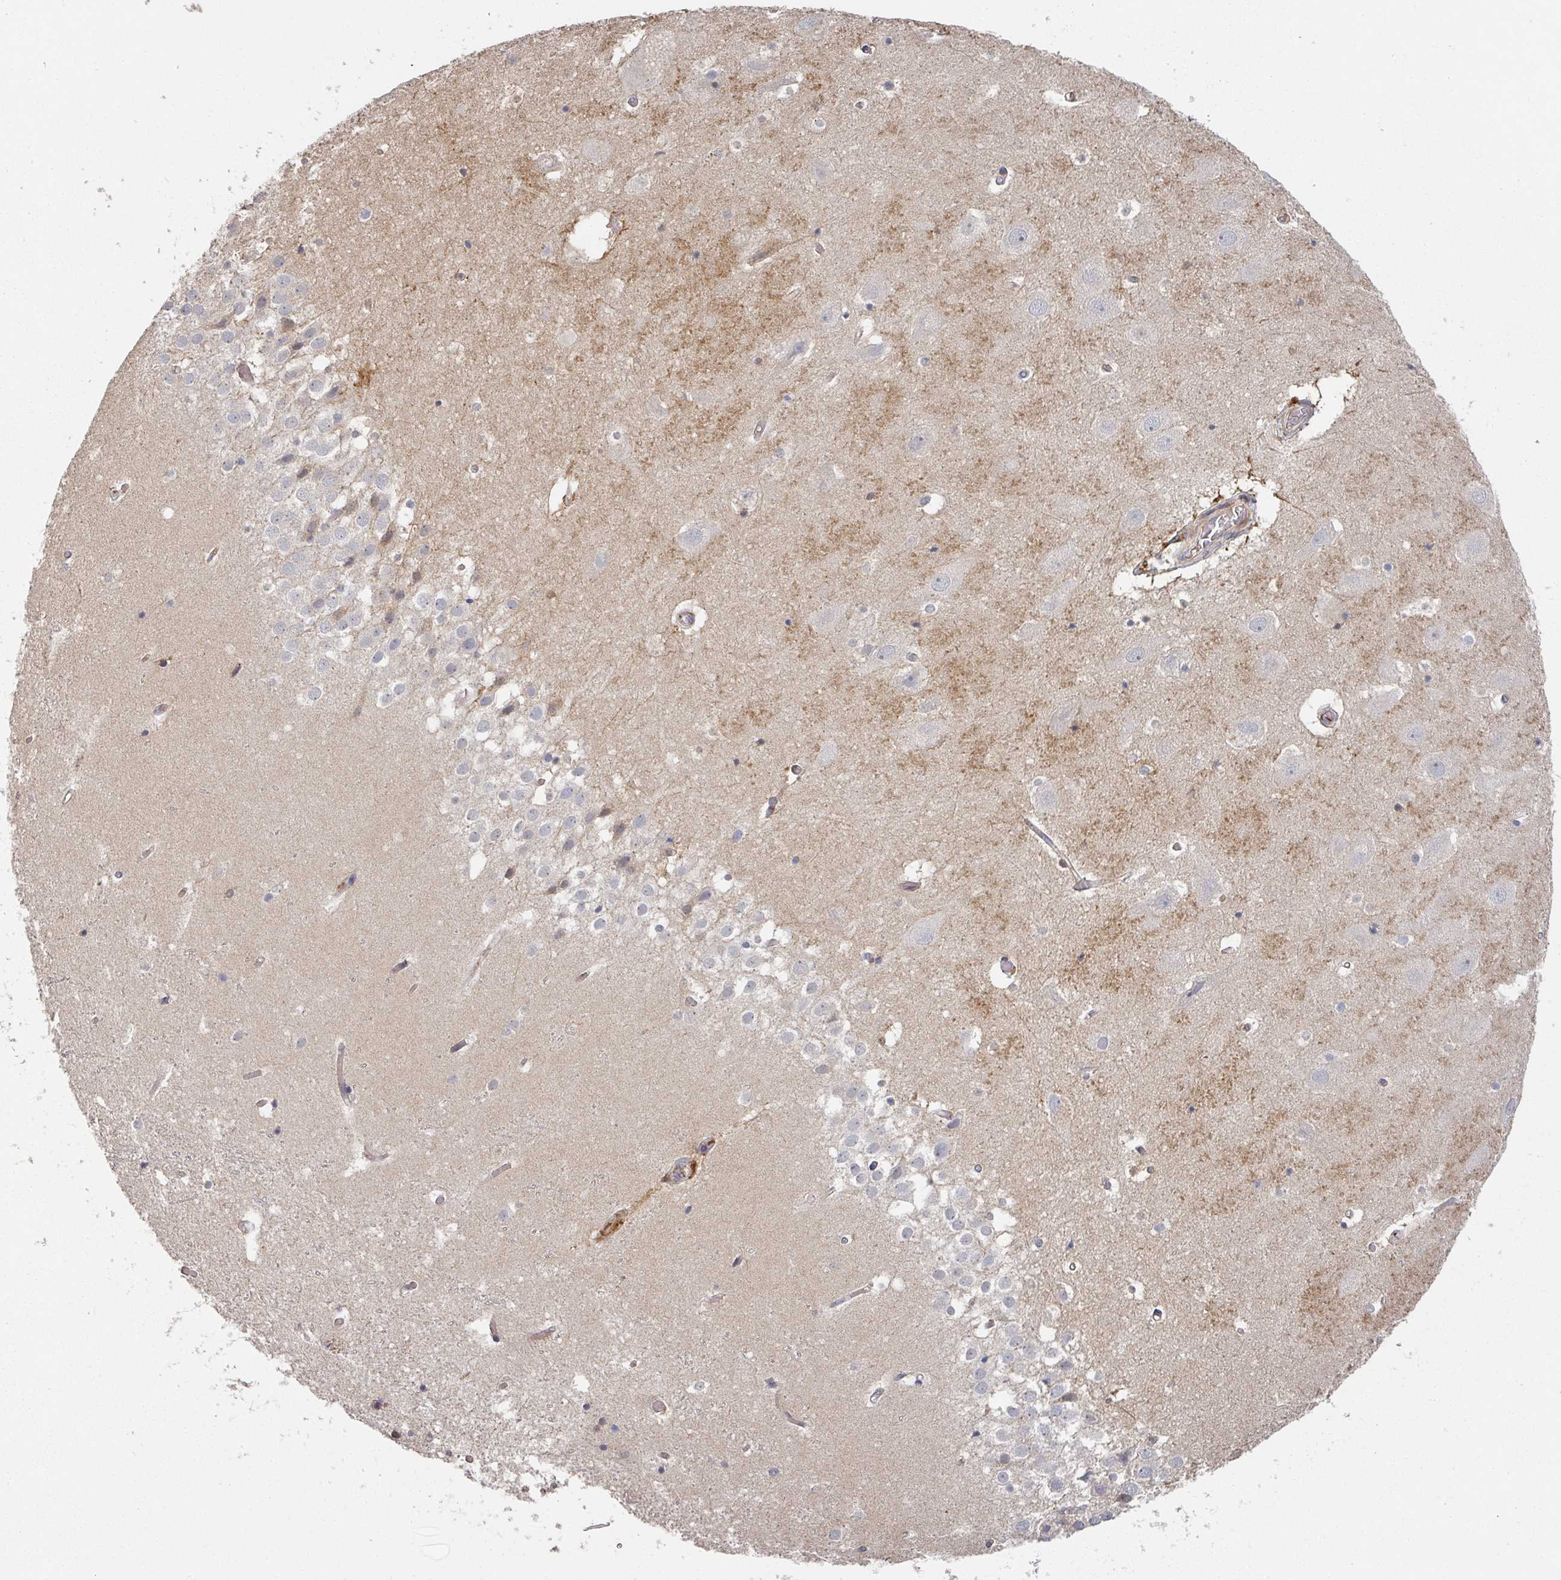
{"staining": {"intensity": "moderate", "quantity": "<25%", "location": "cytoplasmic/membranous"}, "tissue": "hippocampus", "cell_type": "Glial cells", "image_type": "normal", "snomed": [{"axis": "morphology", "description": "Normal tissue, NOS"}, {"axis": "topography", "description": "Hippocampus"}], "caption": "Protein analysis of unremarkable hippocampus displays moderate cytoplasmic/membranous positivity in approximately <25% of glial cells.", "gene": "ENSG00000249773", "patient": {"sex": "female", "age": 52}}